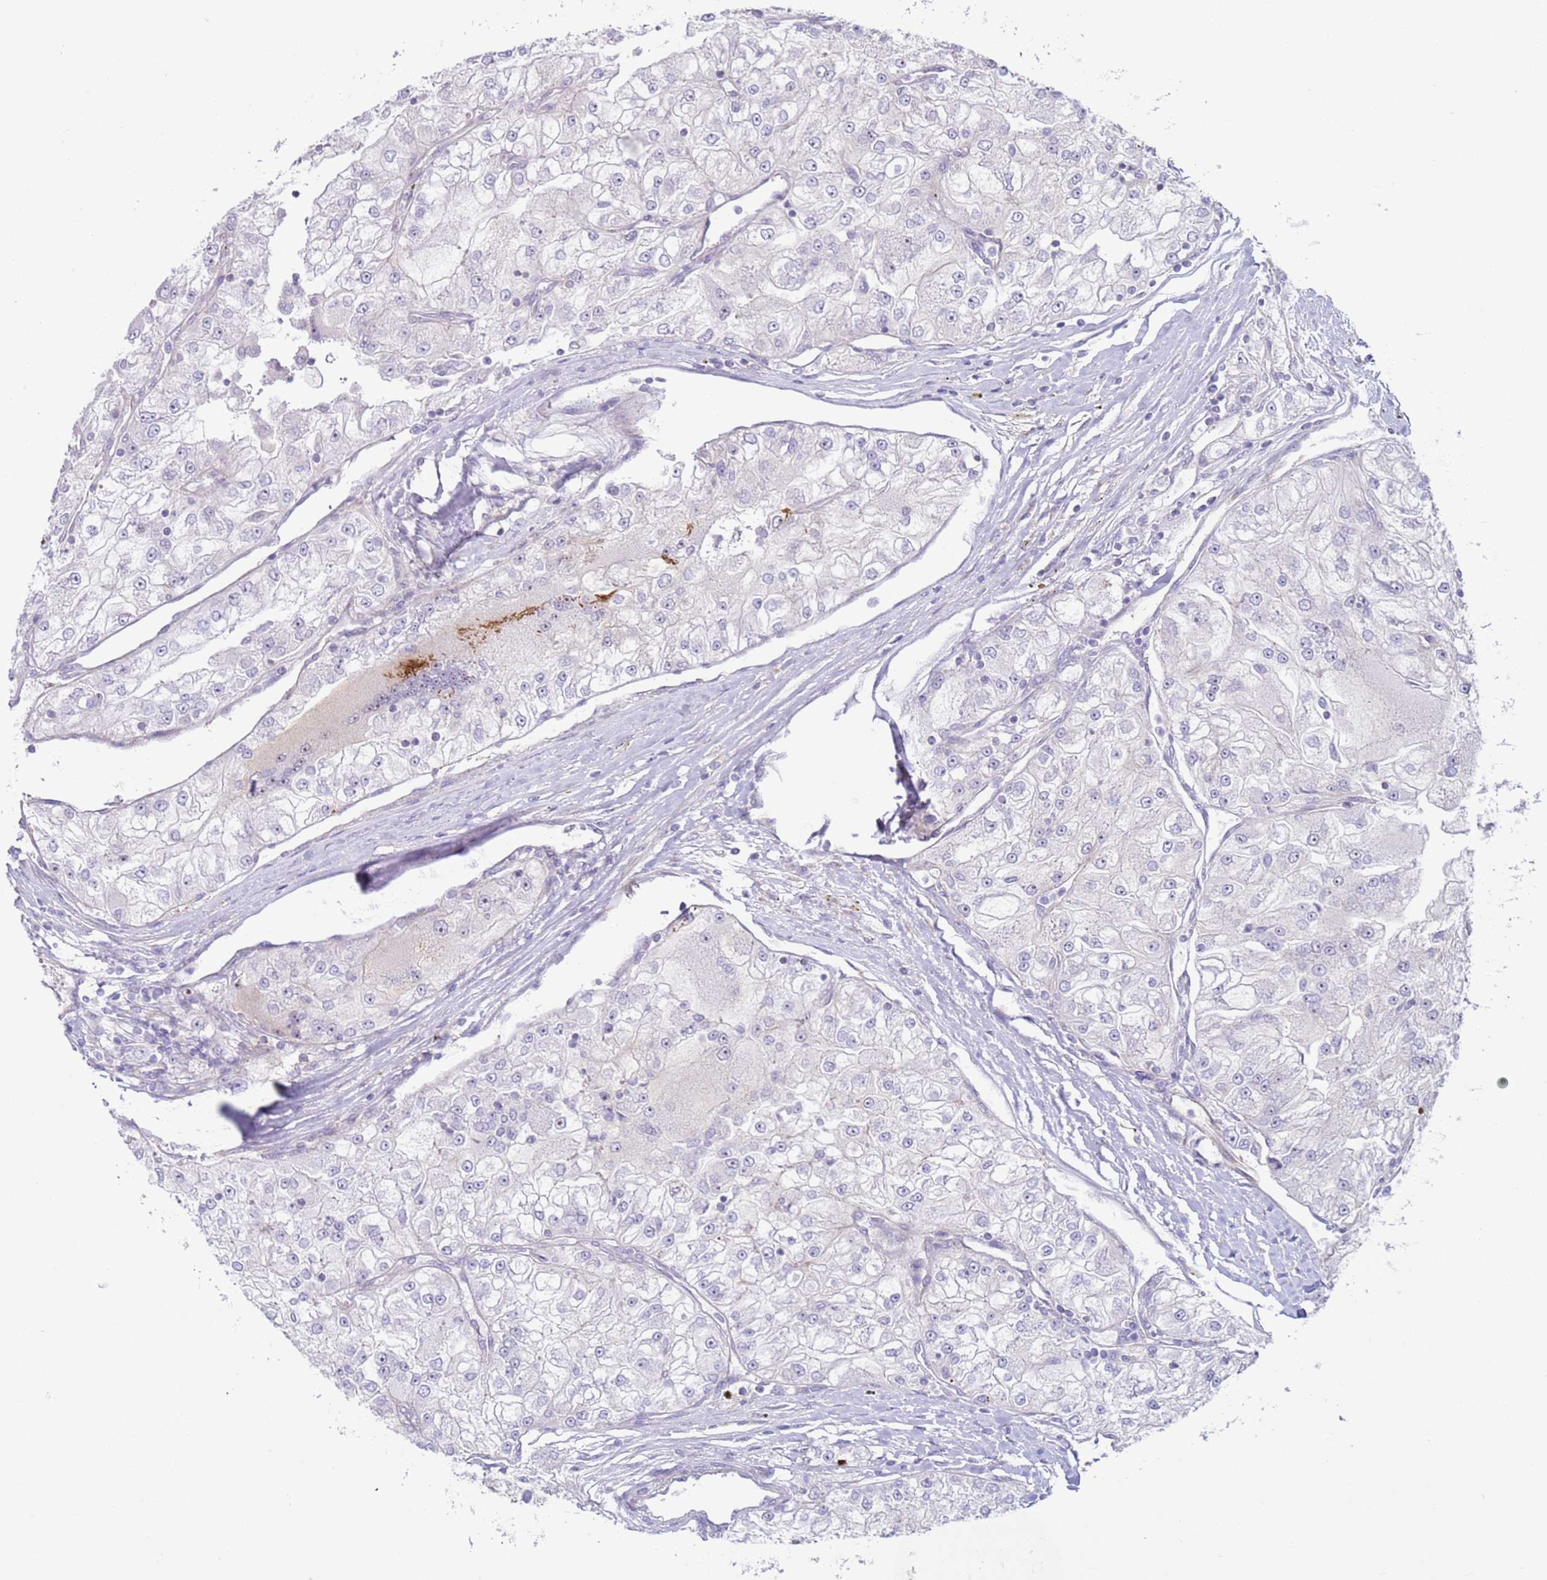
{"staining": {"intensity": "negative", "quantity": "none", "location": "none"}, "tissue": "renal cancer", "cell_type": "Tumor cells", "image_type": "cancer", "snomed": [{"axis": "morphology", "description": "Adenocarcinoma, NOS"}, {"axis": "topography", "description": "Kidney"}], "caption": "Protein analysis of renal cancer (adenocarcinoma) exhibits no significant expression in tumor cells.", "gene": "HEATR1", "patient": {"sex": "female", "age": 72}}